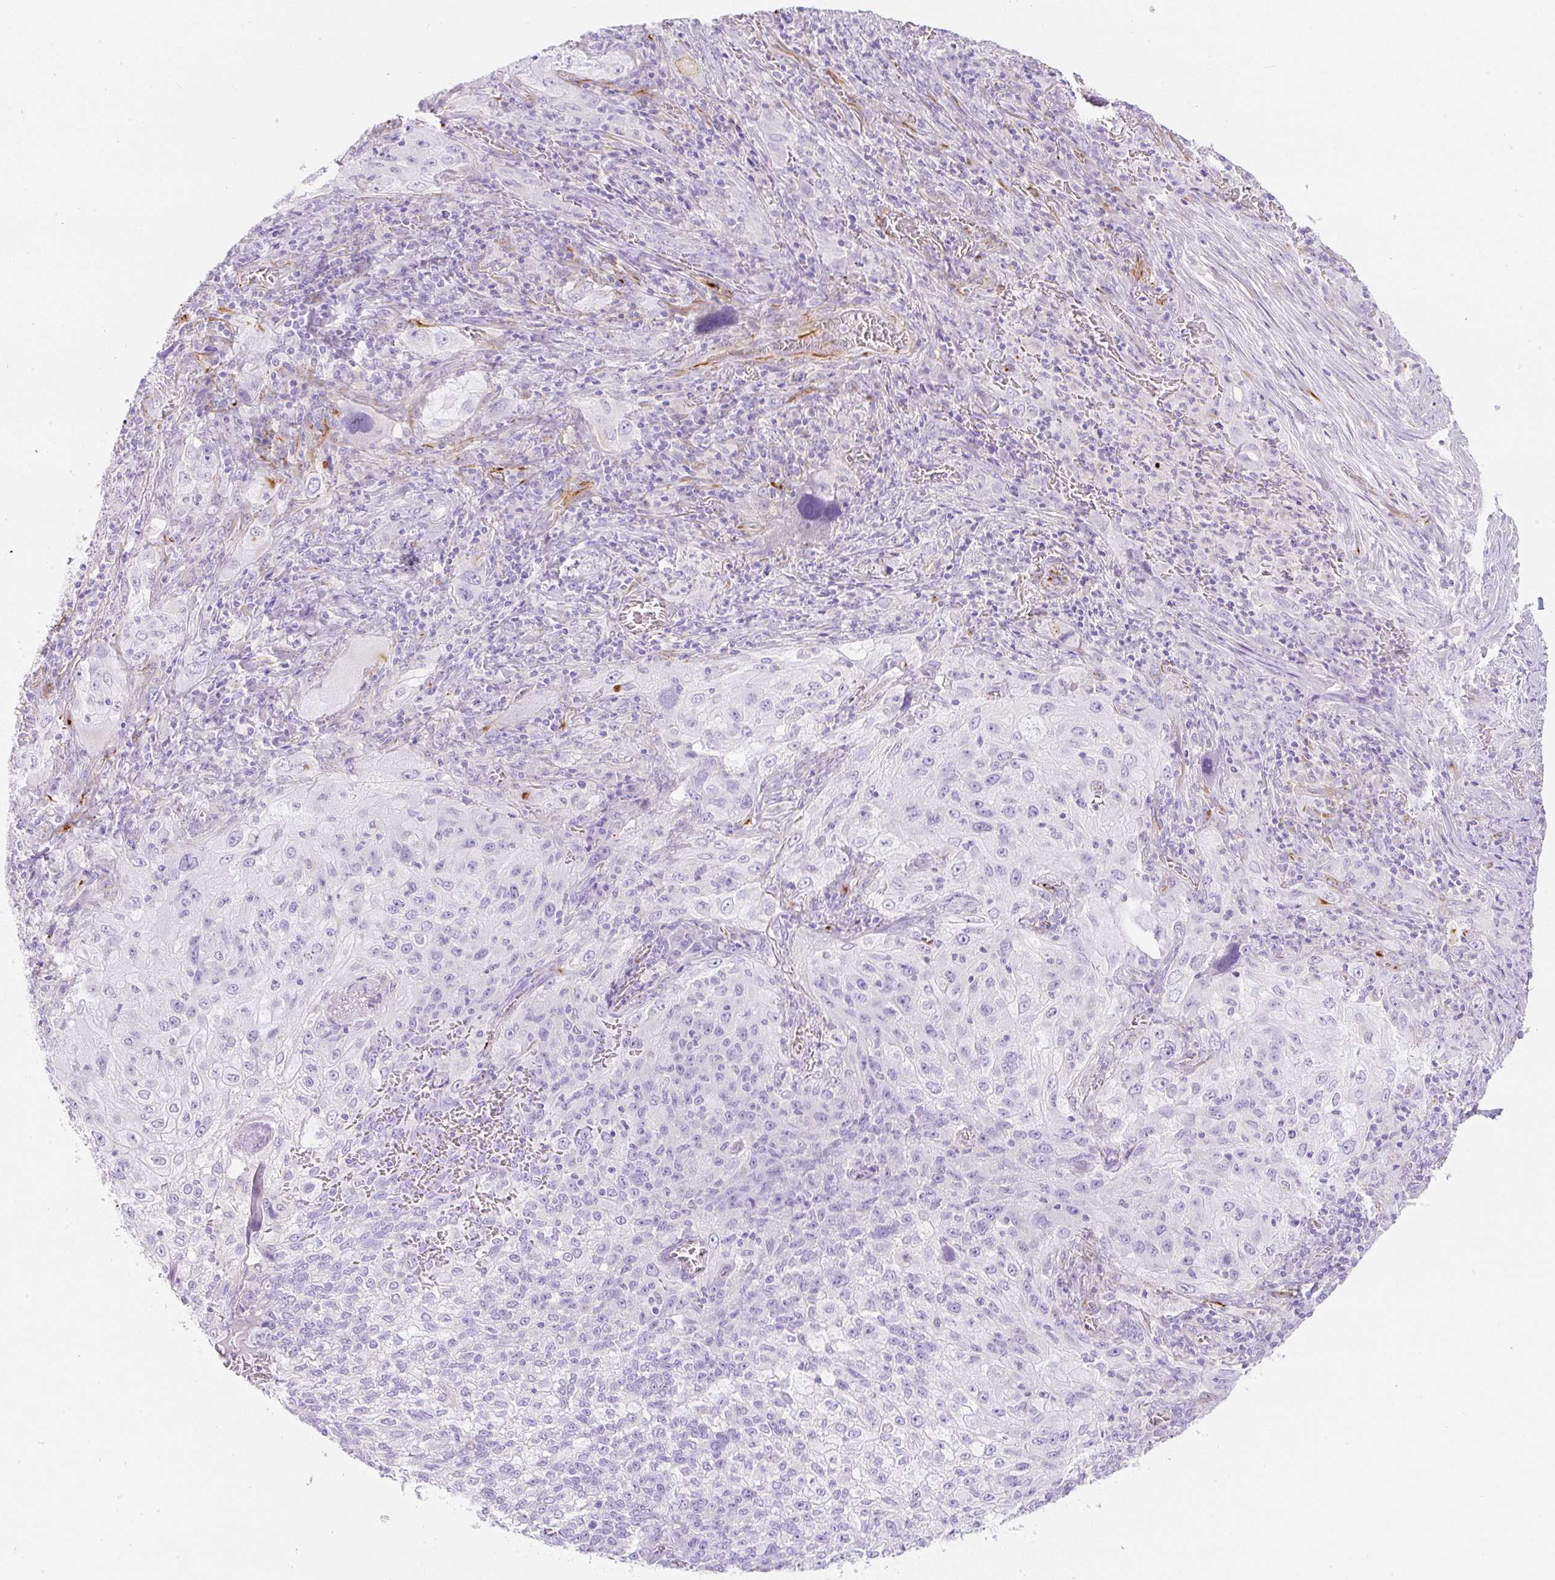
{"staining": {"intensity": "negative", "quantity": "none", "location": "none"}, "tissue": "lung cancer", "cell_type": "Tumor cells", "image_type": "cancer", "snomed": [{"axis": "morphology", "description": "Squamous cell carcinoma, NOS"}, {"axis": "topography", "description": "Lung"}], "caption": "A histopathology image of human lung cancer is negative for staining in tumor cells.", "gene": "ZNF689", "patient": {"sex": "female", "age": 69}}